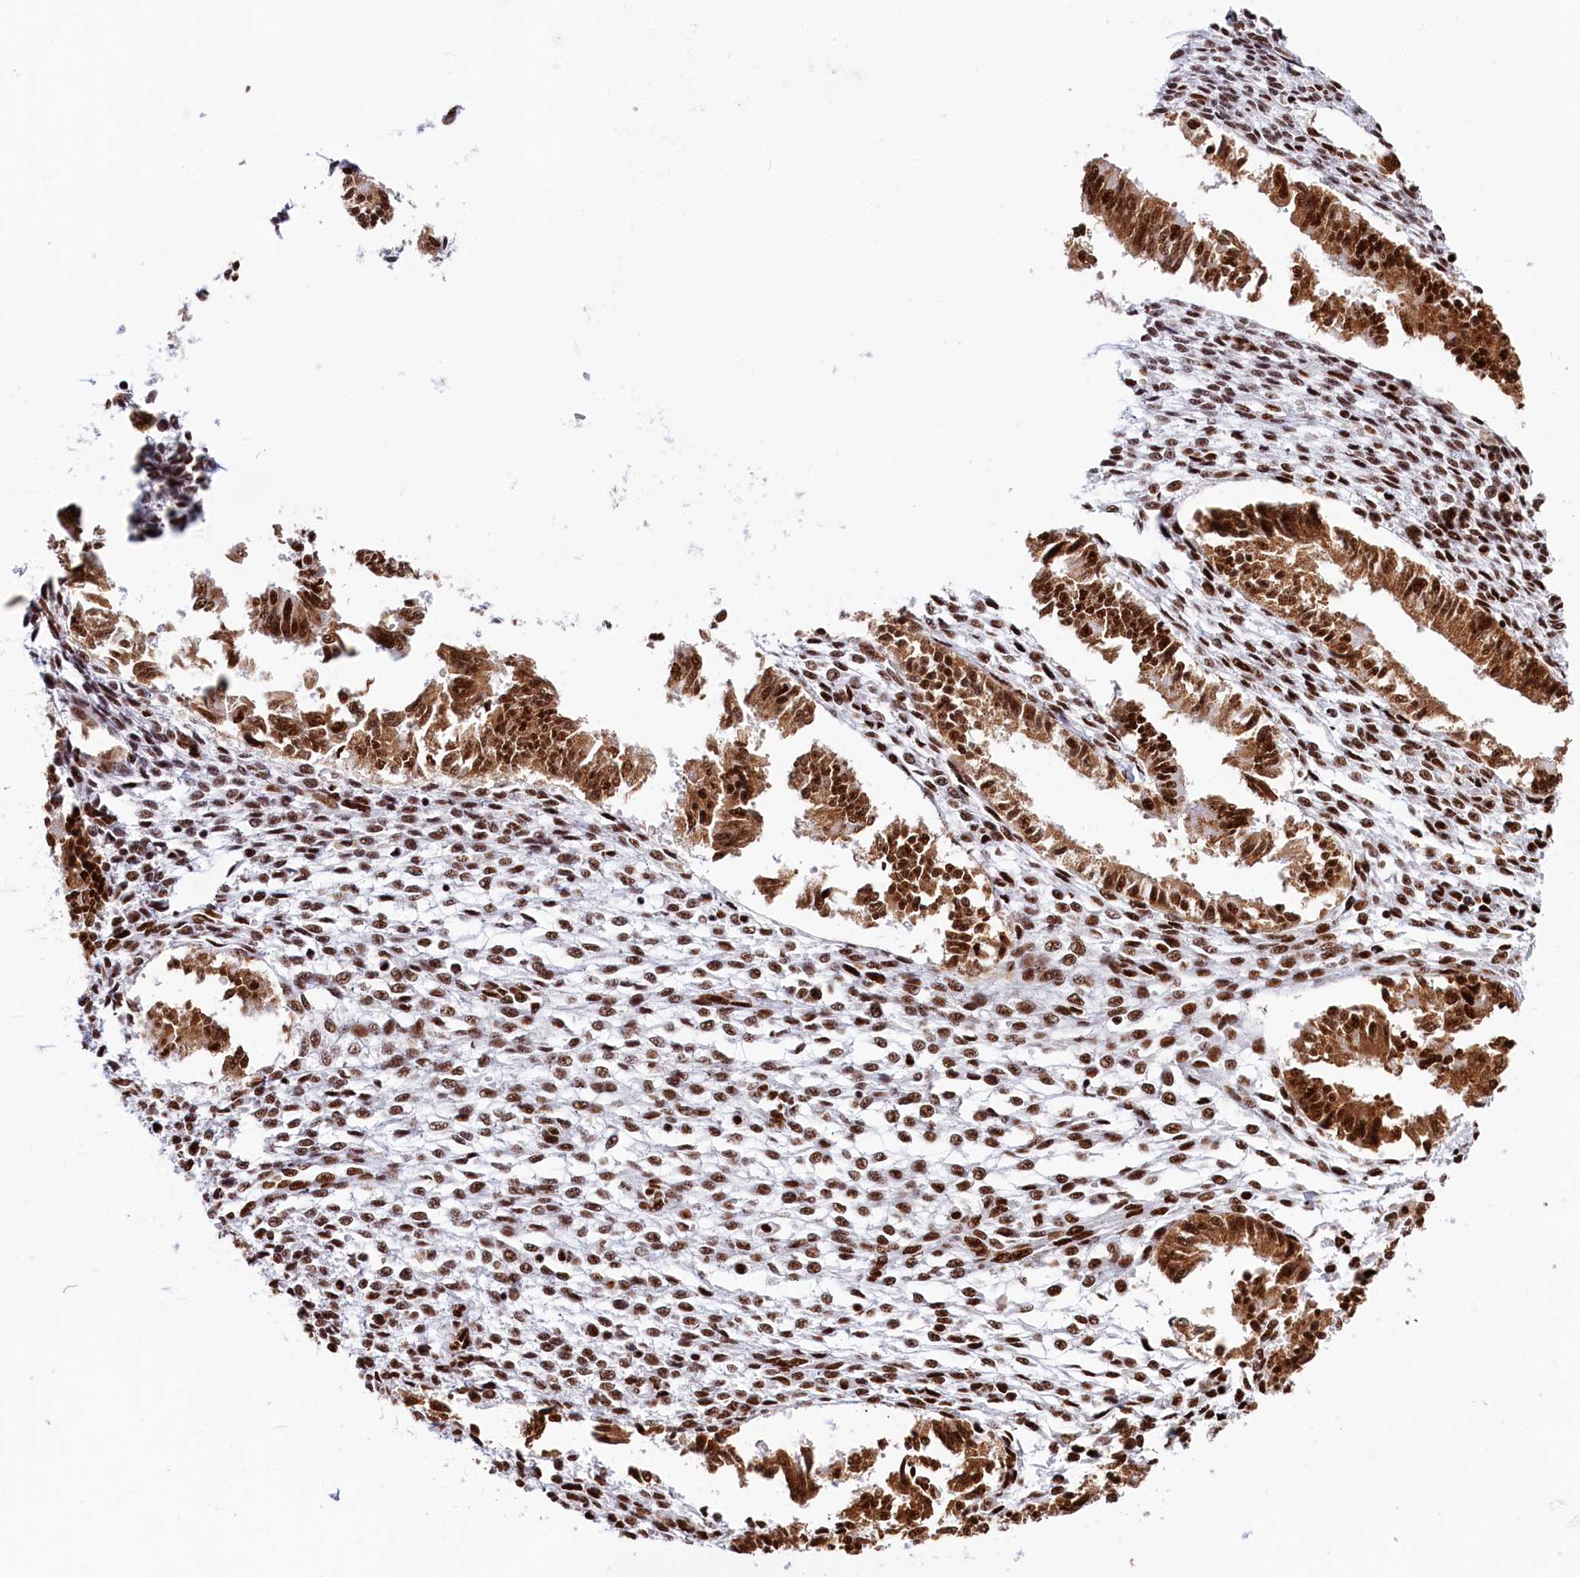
{"staining": {"intensity": "strong", "quantity": ">75%", "location": "nuclear"}, "tissue": "endometrium", "cell_type": "Cells in endometrial stroma", "image_type": "normal", "snomed": [{"axis": "morphology", "description": "Normal tissue, NOS"}, {"axis": "topography", "description": "Uterus"}, {"axis": "topography", "description": "Endometrium"}], "caption": "Immunohistochemical staining of unremarkable endometrium exhibits strong nuclear protein positivity in approximately >75% of cells in endometrial stroma. (Brightfield microscopy of DAB IHC at high magnification).", "gene": "SNRNP70", "patient": {"sex": "female", "age": 48}}